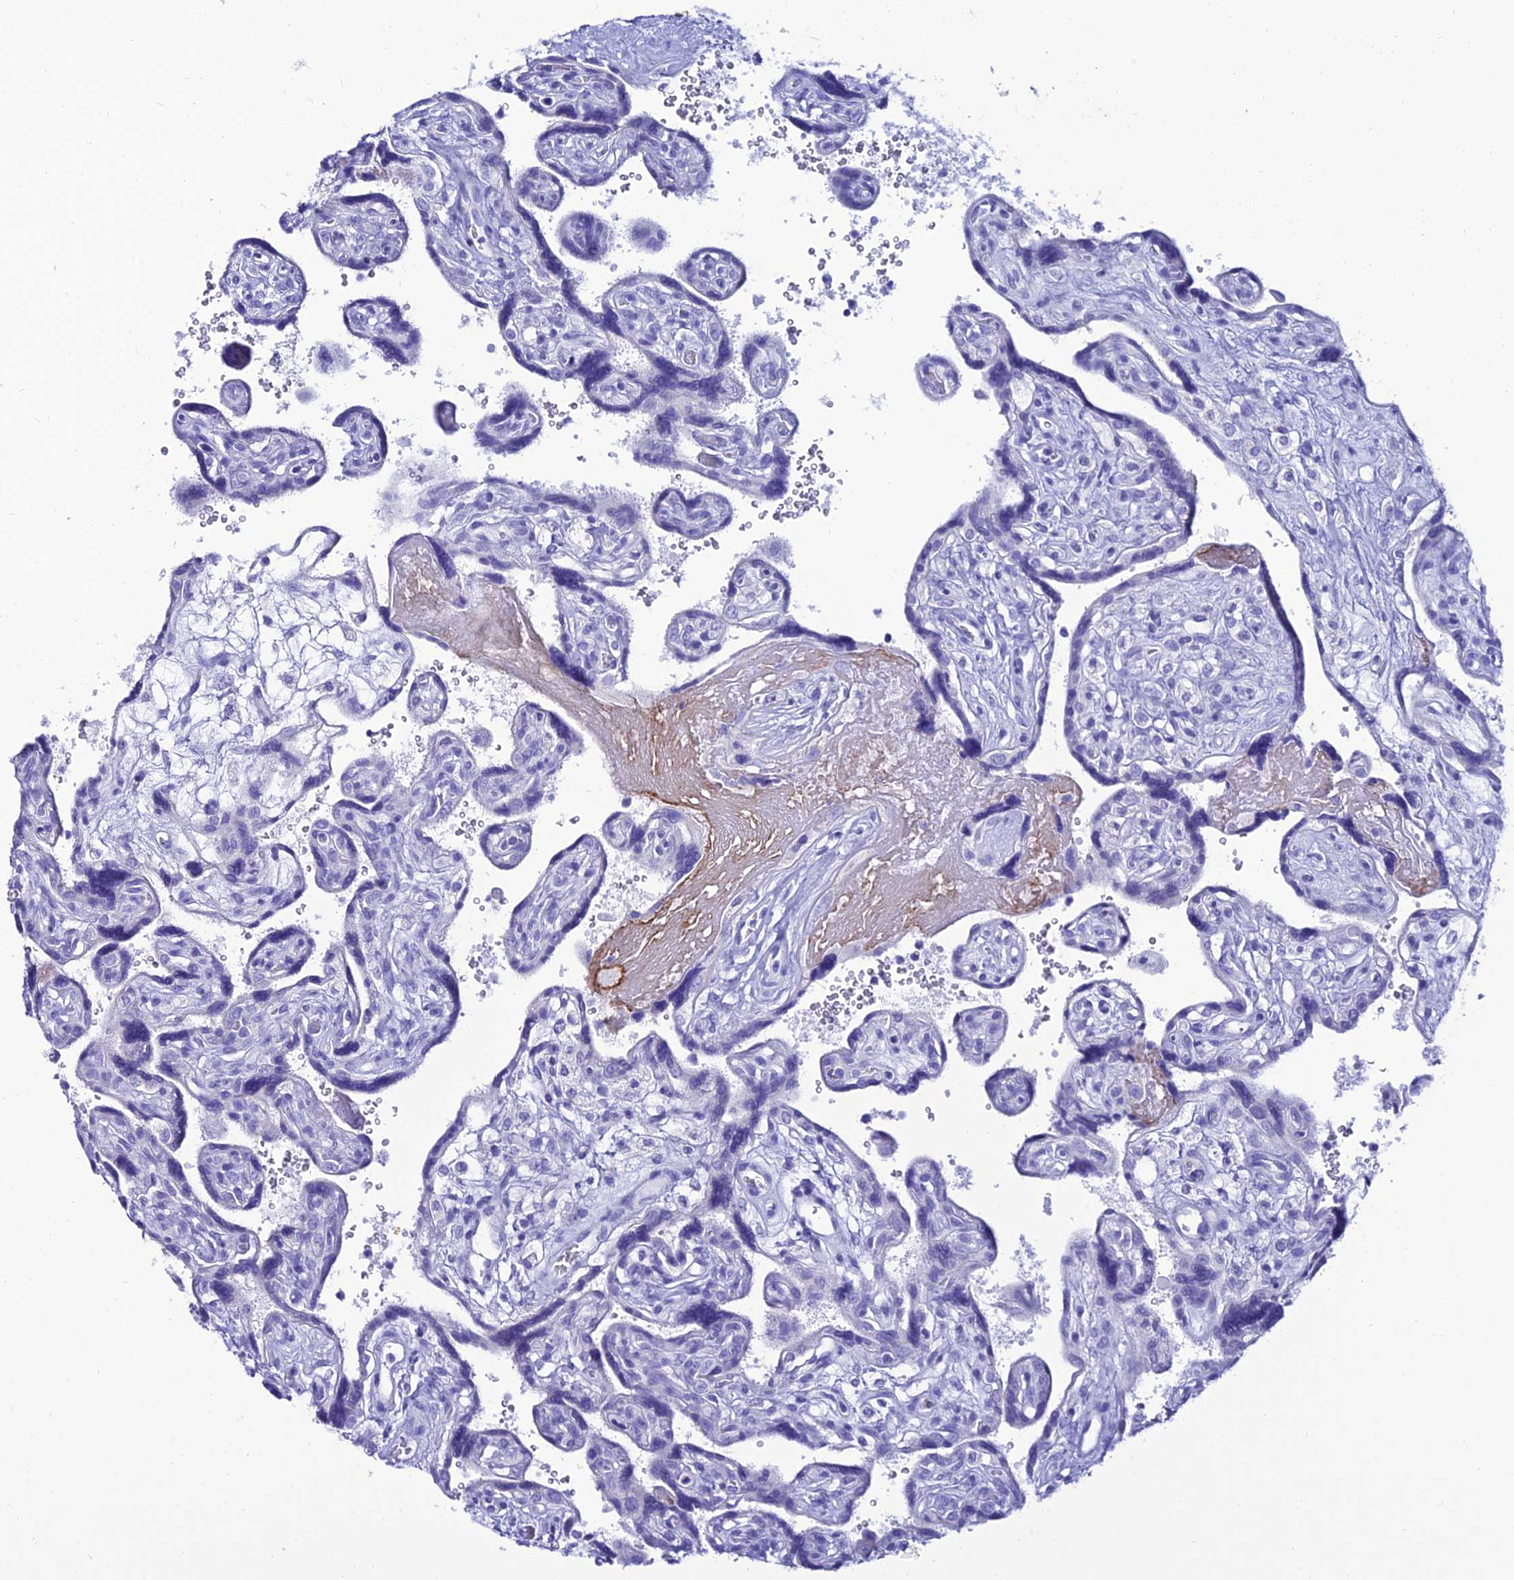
{"staining": {"intensity": "negative", "quantity": "none", "location": "none"}, "tissue": "placenta", "cell_type": "Trophoblastic cells", "image_type": "normal", "snomed": [{"axis": "morphology", "description": "Normal tissue, NOS"}, {"axis": "topography", "description": "Placenta"}], "caption": "High power microscopy histopathology image of an IHC image of normal placenta, revealing no significant expression in trophoblastic cells. Brightfield microscopy of IHC stained with DAB (brown) and hematoxylin (blue), captured at high magnification.", "gene": "OR4D5", "patient": {"sex": "female", "age": 39}}